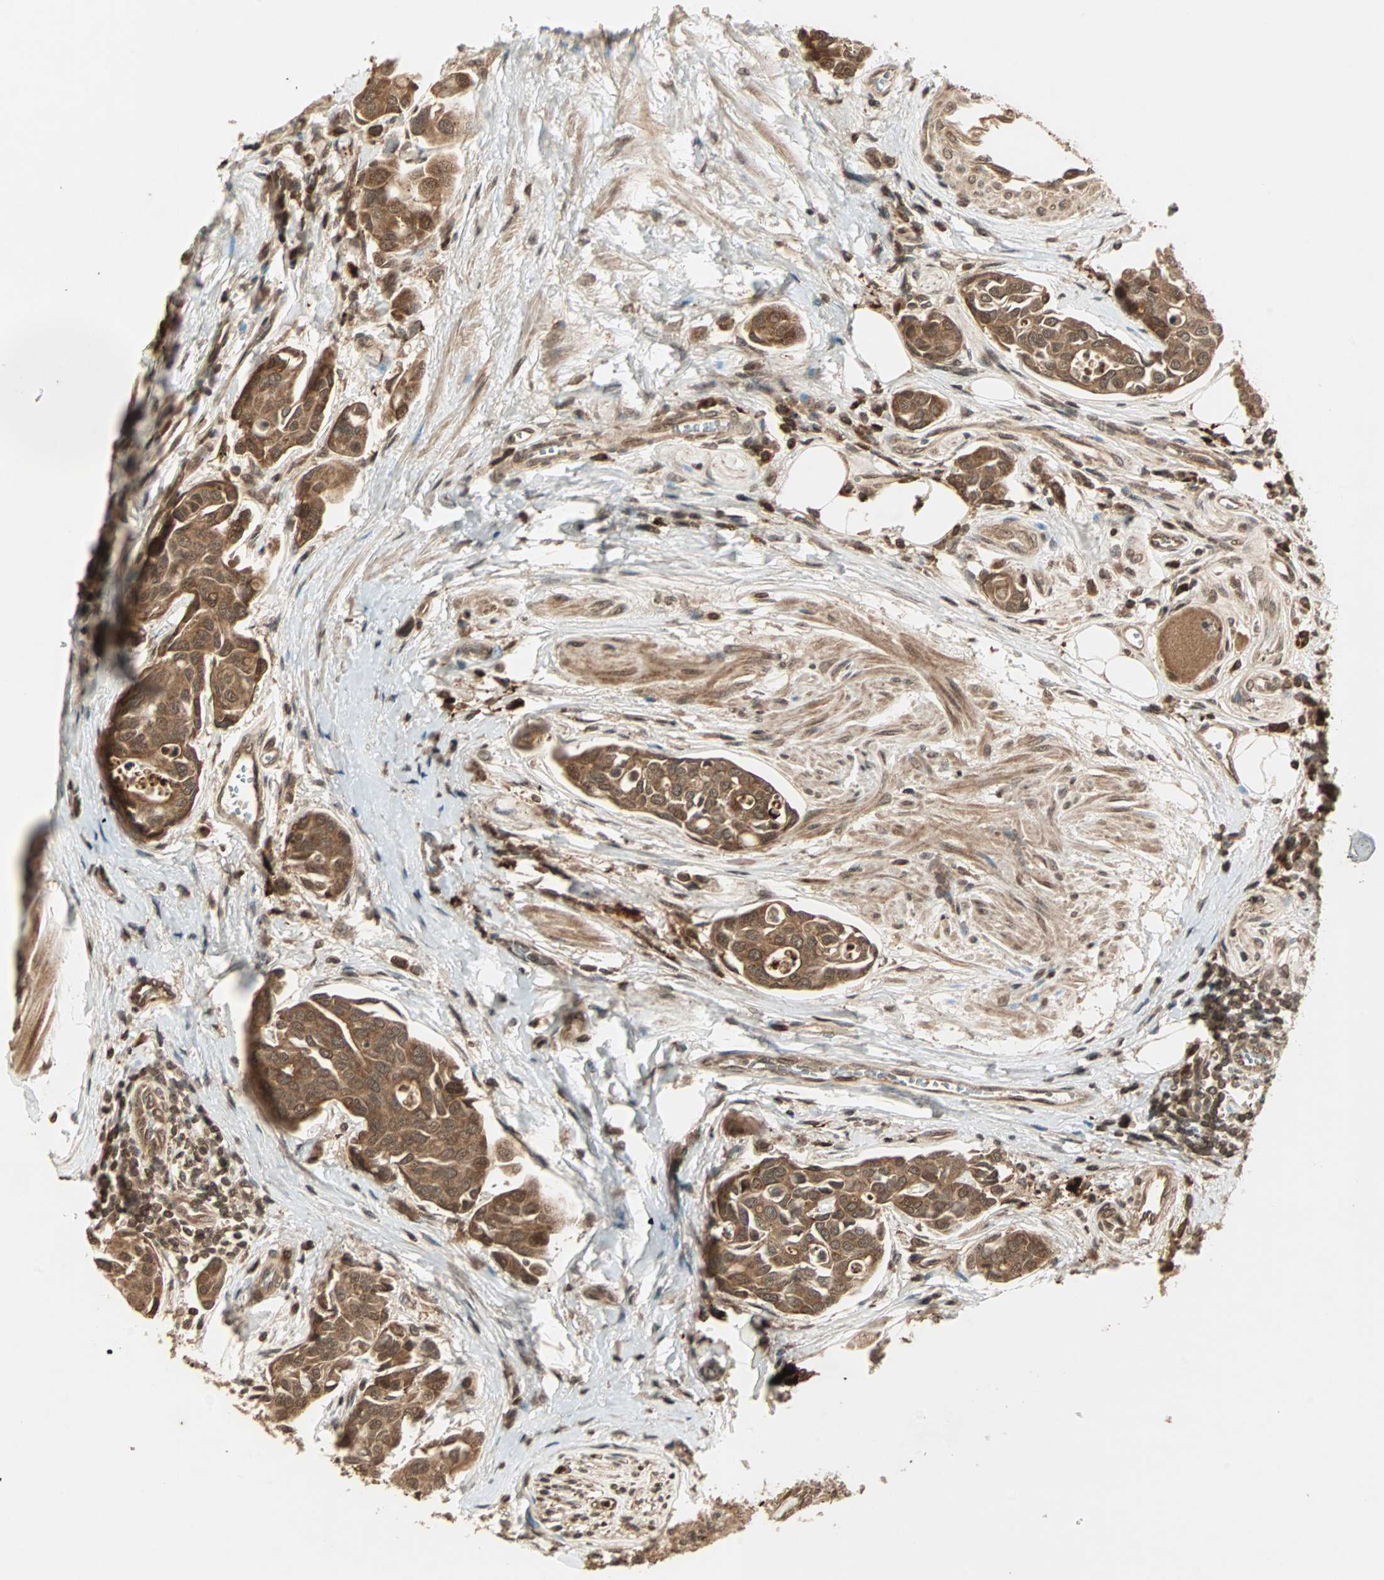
{"staining": {"intensity": "moderate", "quantity": ">75%", "location": "cytoplasmic/membranous"}, "tissue": "urothelial cancer", "cell_type": "Tumor cells", "image_type": "cancer", "snomed": [{"axis": "morphology", "description": "Urothelial carcinoma, High grade"}, {"axis": "topography", "description": "Urinary bladder"}], "caption": "Protein analysis of urothelial carcinoma (high-grade) tissue reveals moderate cytoplasmic/membranous expression in about >75% of tumor cells. Nuclei are stained in blue.", "gene": "RFFL", "patient": {"sex": "male", "age": 78}}